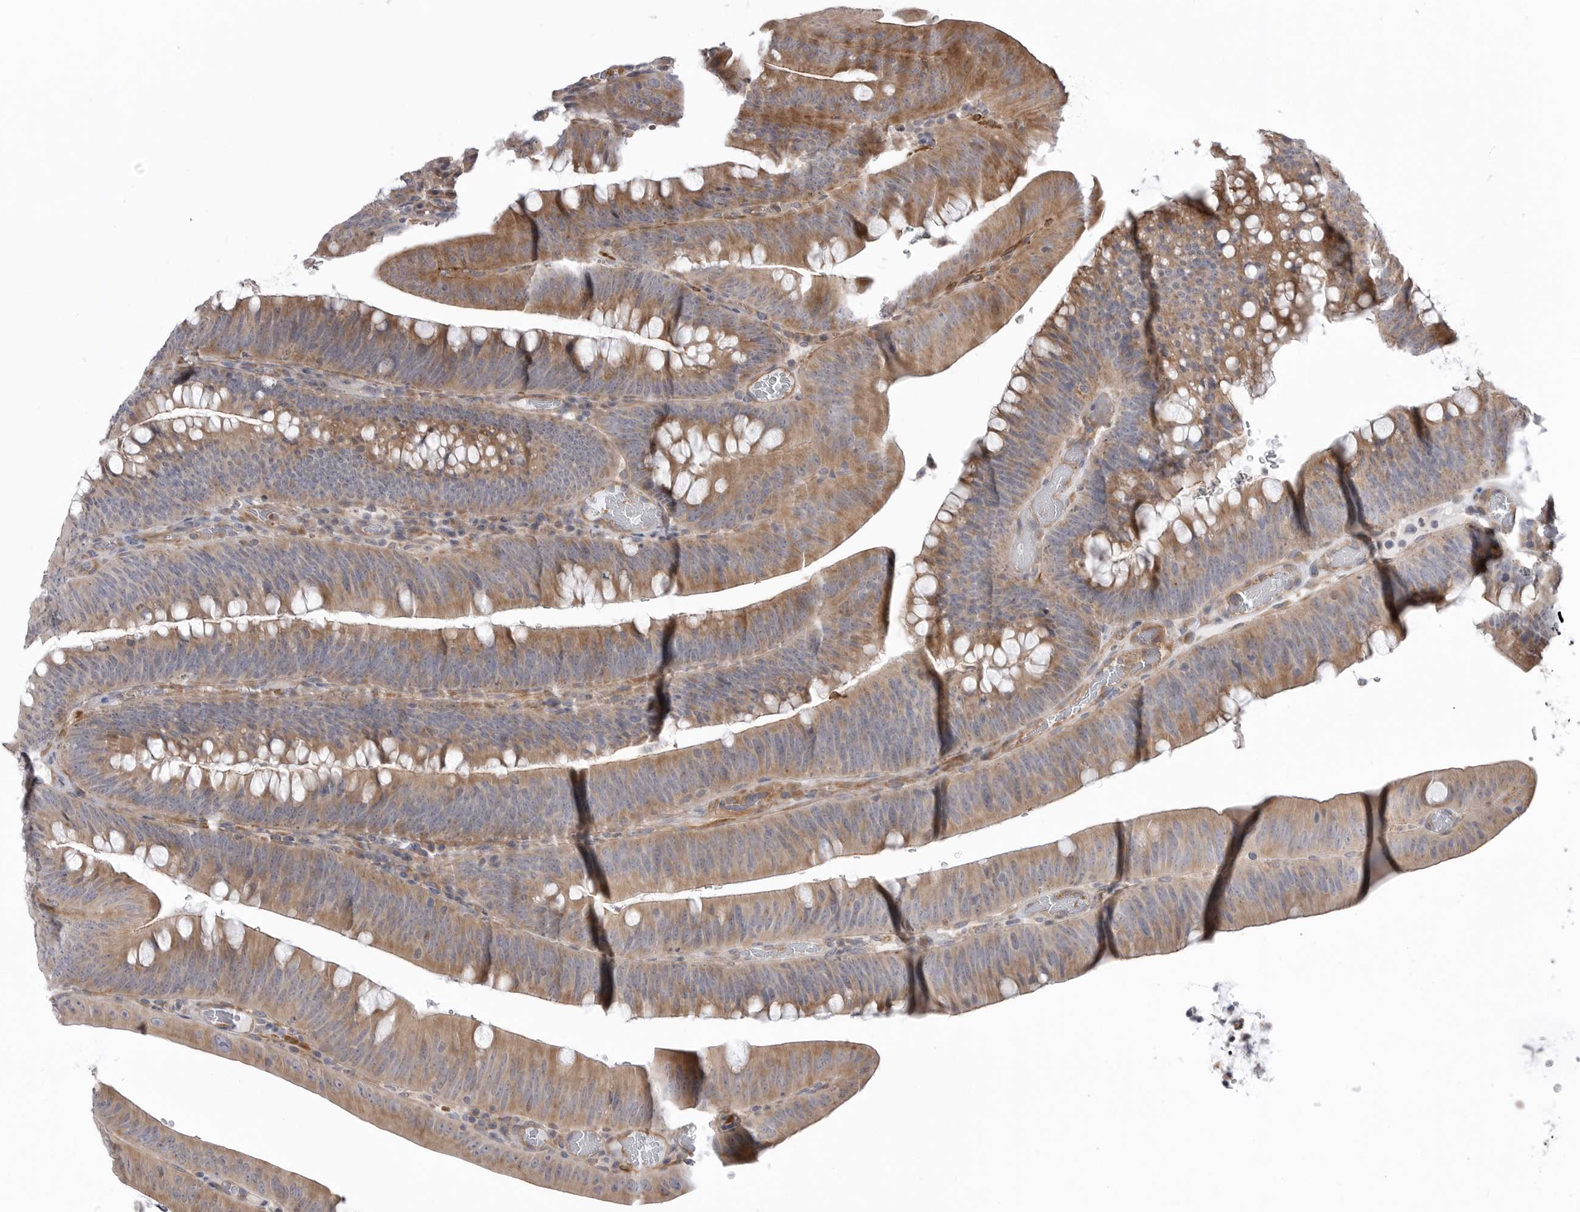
{"staining": {"intensity": "moderate", "quantity": ">75%", "location": "cytoplasmic/membranous"}, "tissue": "colorectal cancer", "cell_type": "Tumor cells", "image_type": "cancer", "snomed": [{"axis": "morphology", "description": "Normal tissue, NOS"}, {"axis": "topography", "description": "Colon"}], "caption": "Colorectal cancer stained for a protein displays moderate cytoplasmic/membranous positivity in tumor cells. Nuclei are stained in blue.", "gene": "SCP2", "patient": {"sex": "female", "age": 82}}